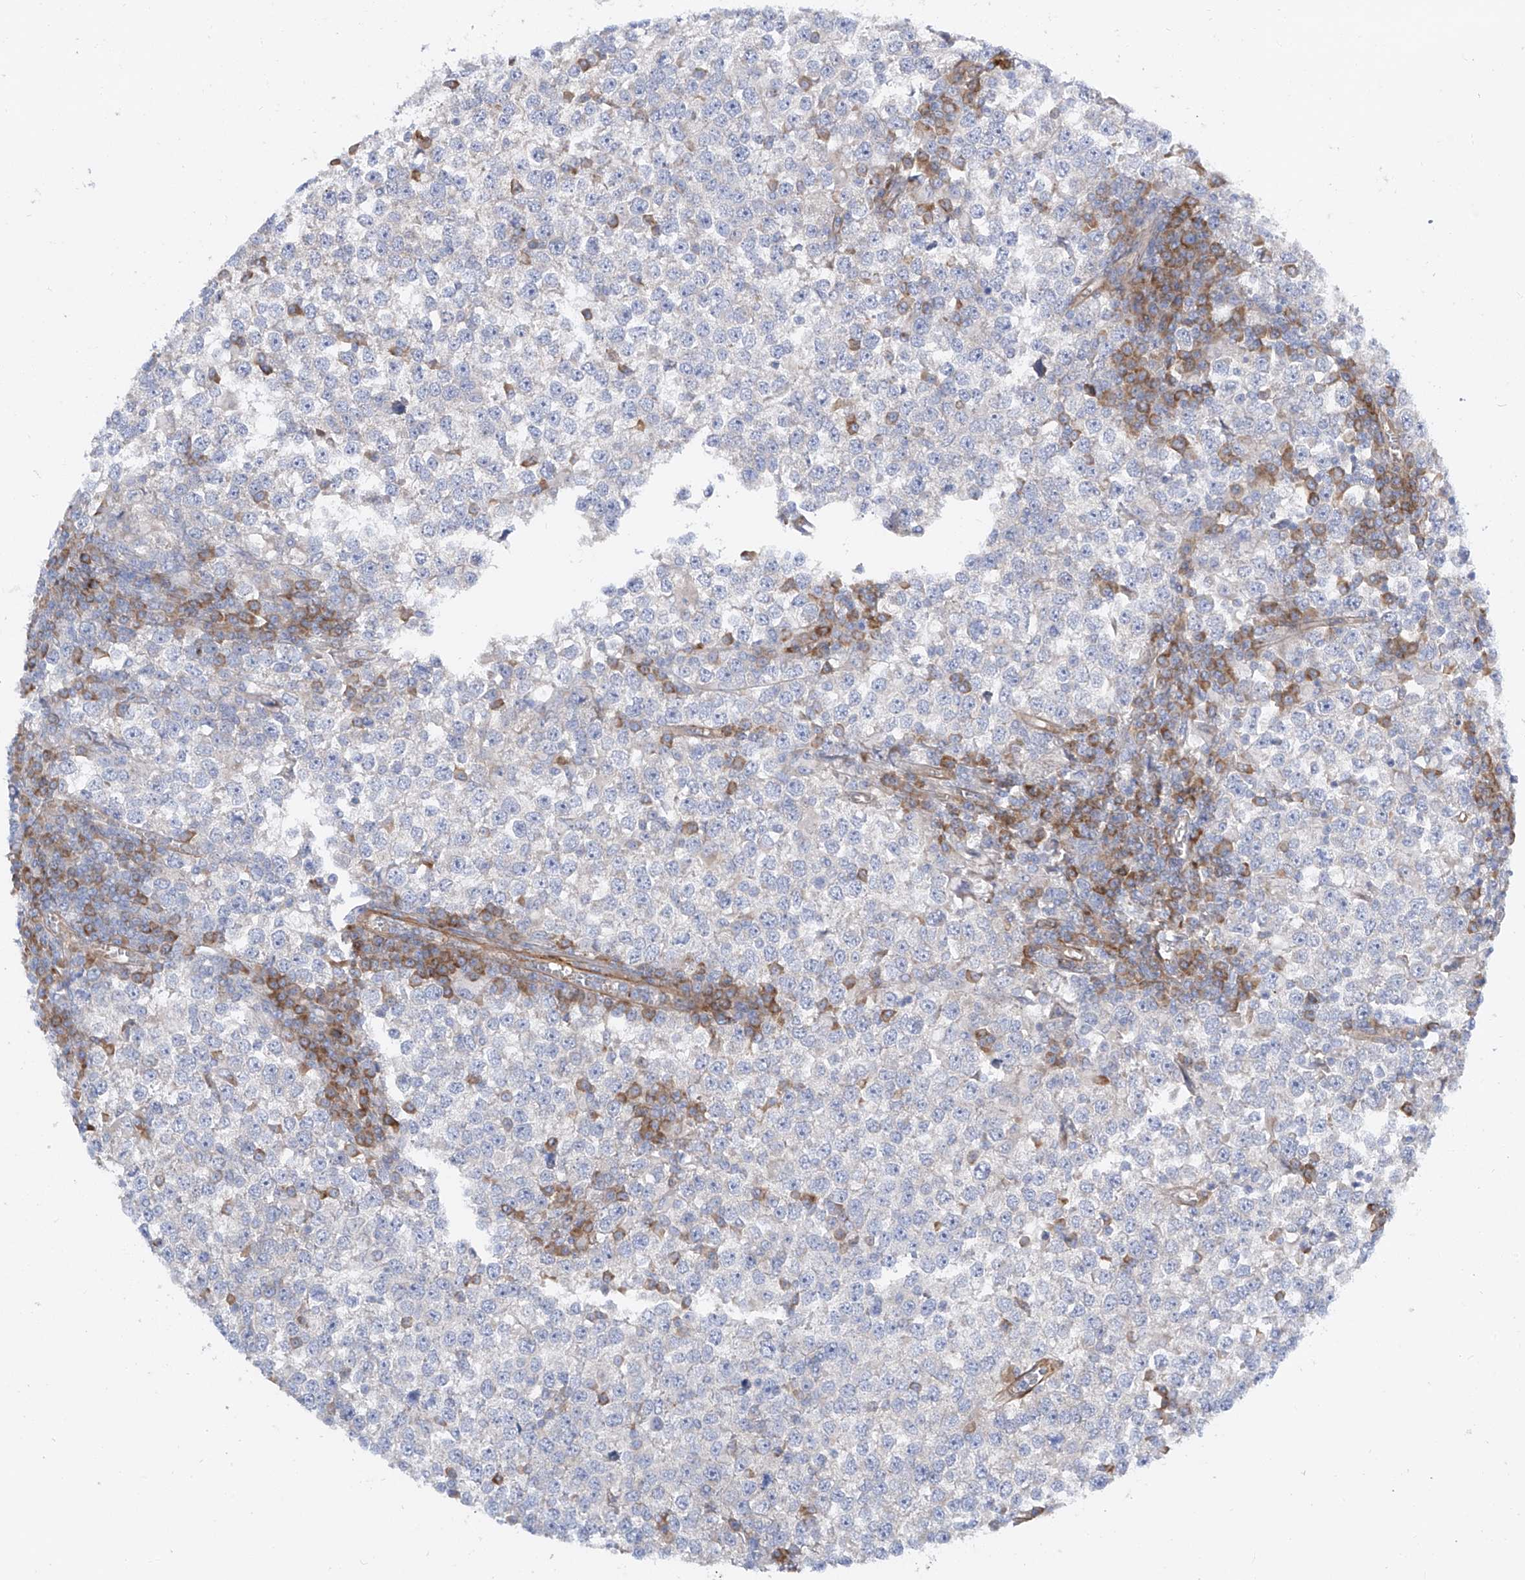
{"staining": {"intensity": "negative", "quantity": "none", "location": "none"}, "tissue": "testis cancer", "cell_type": "Tumor cells", "image_type": "cancer", "snomed": [{"axis": "morphology", "description": "Seminoma, NOS"}, {"axis": "topography", "description": "Testis"}], "caption": "Tumor cells are negative for brown protein staining in testis seminoma. (Immunohistochemistry, brightfield microscopy, high magnification).", "gene": "LCA5", "patient": {"sex": "male", "age": 65}}